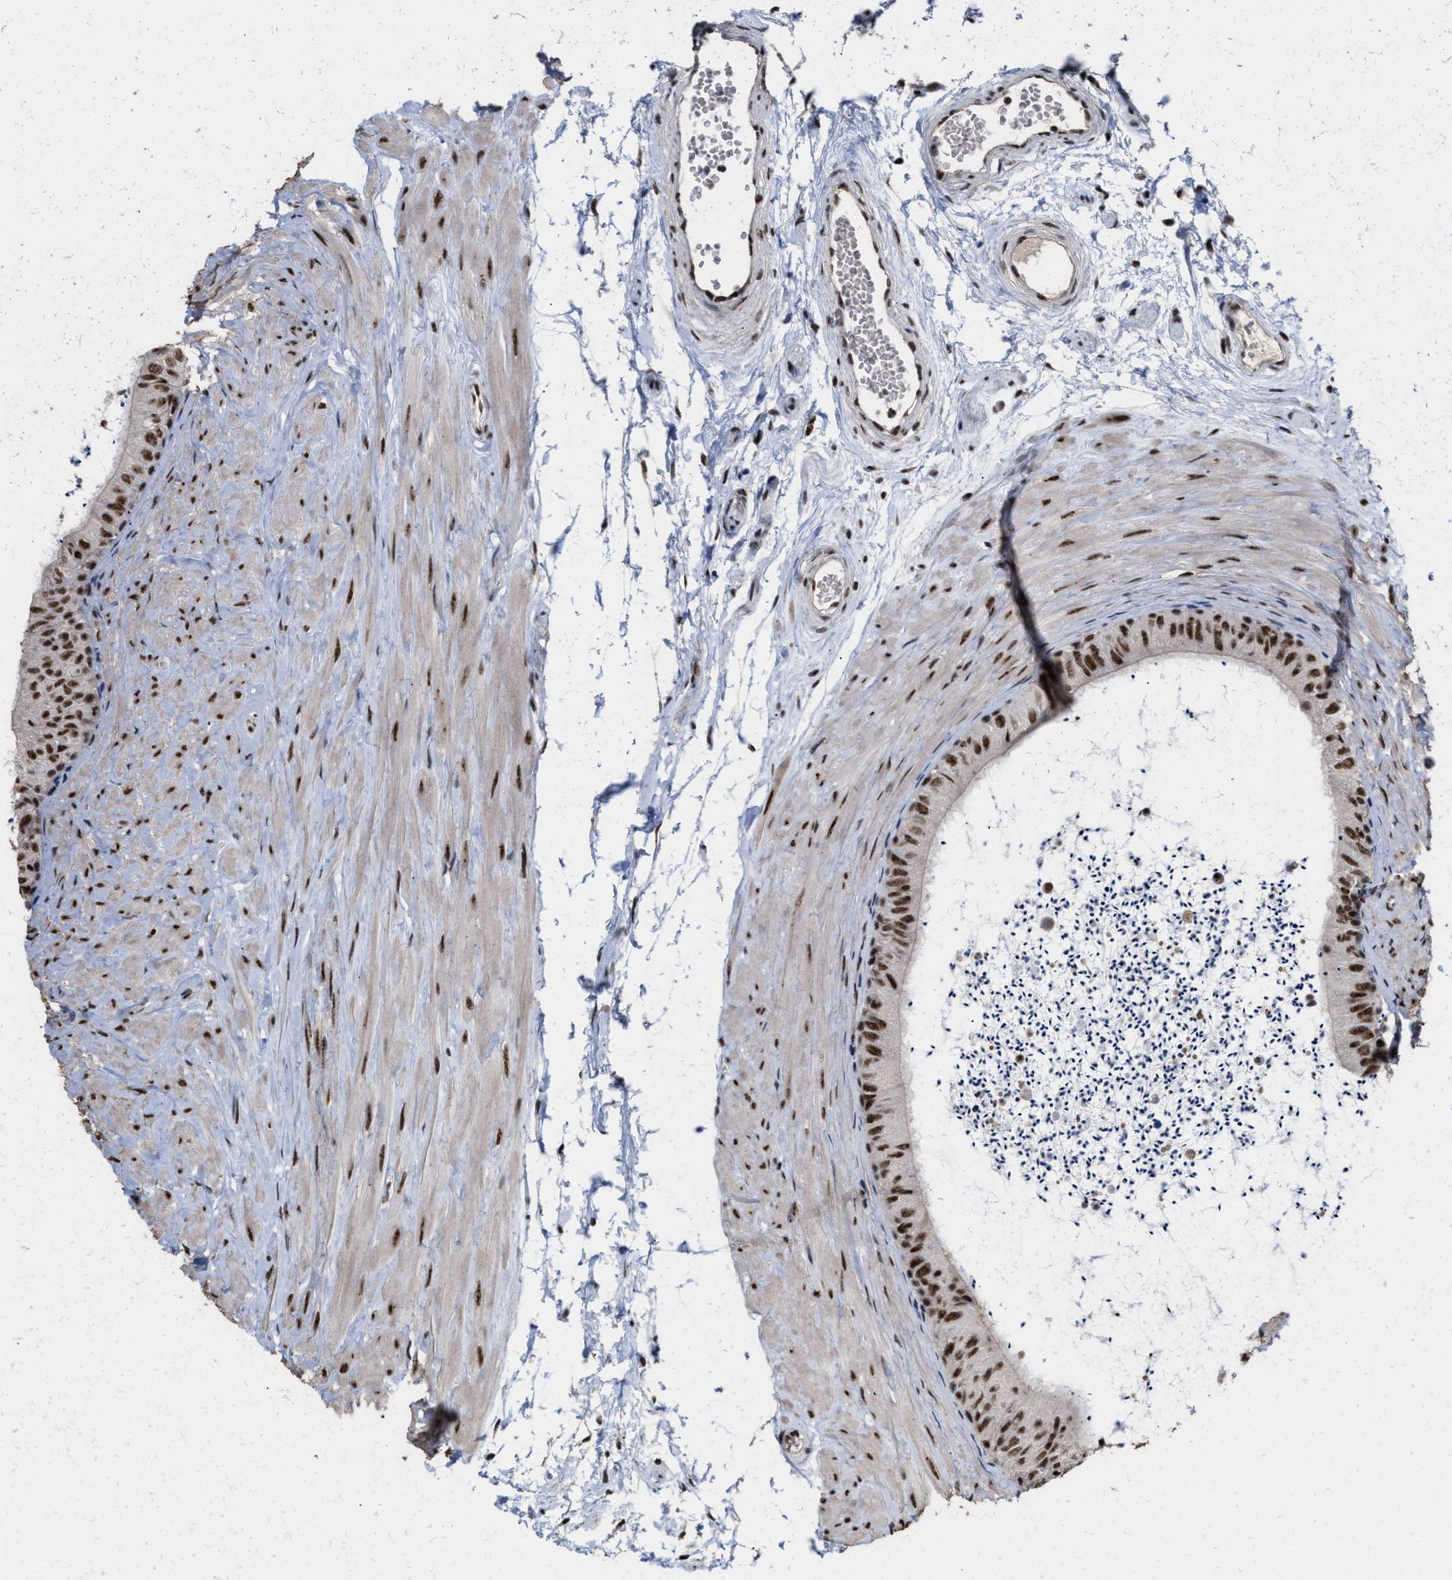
{"staining": {"intensity": "strong", "quantity": ">75%", "location": "nuclear"}, "tissue": "epididymis", "cell_type": "Glandular cells", "image_type": "normal", "snomed": [{"axis": "morphology", "description": "Normal tissue, NOS"}, {"axis": "topography", "description": "Epididymis"}], "caption": "Epididymis stained with immunohistochemistry (IHC) shows strong nuclear staining in about >75% of glandular cells.", "gene": "EIF4A3", "patient": {"sex": "male", "age": 56}}